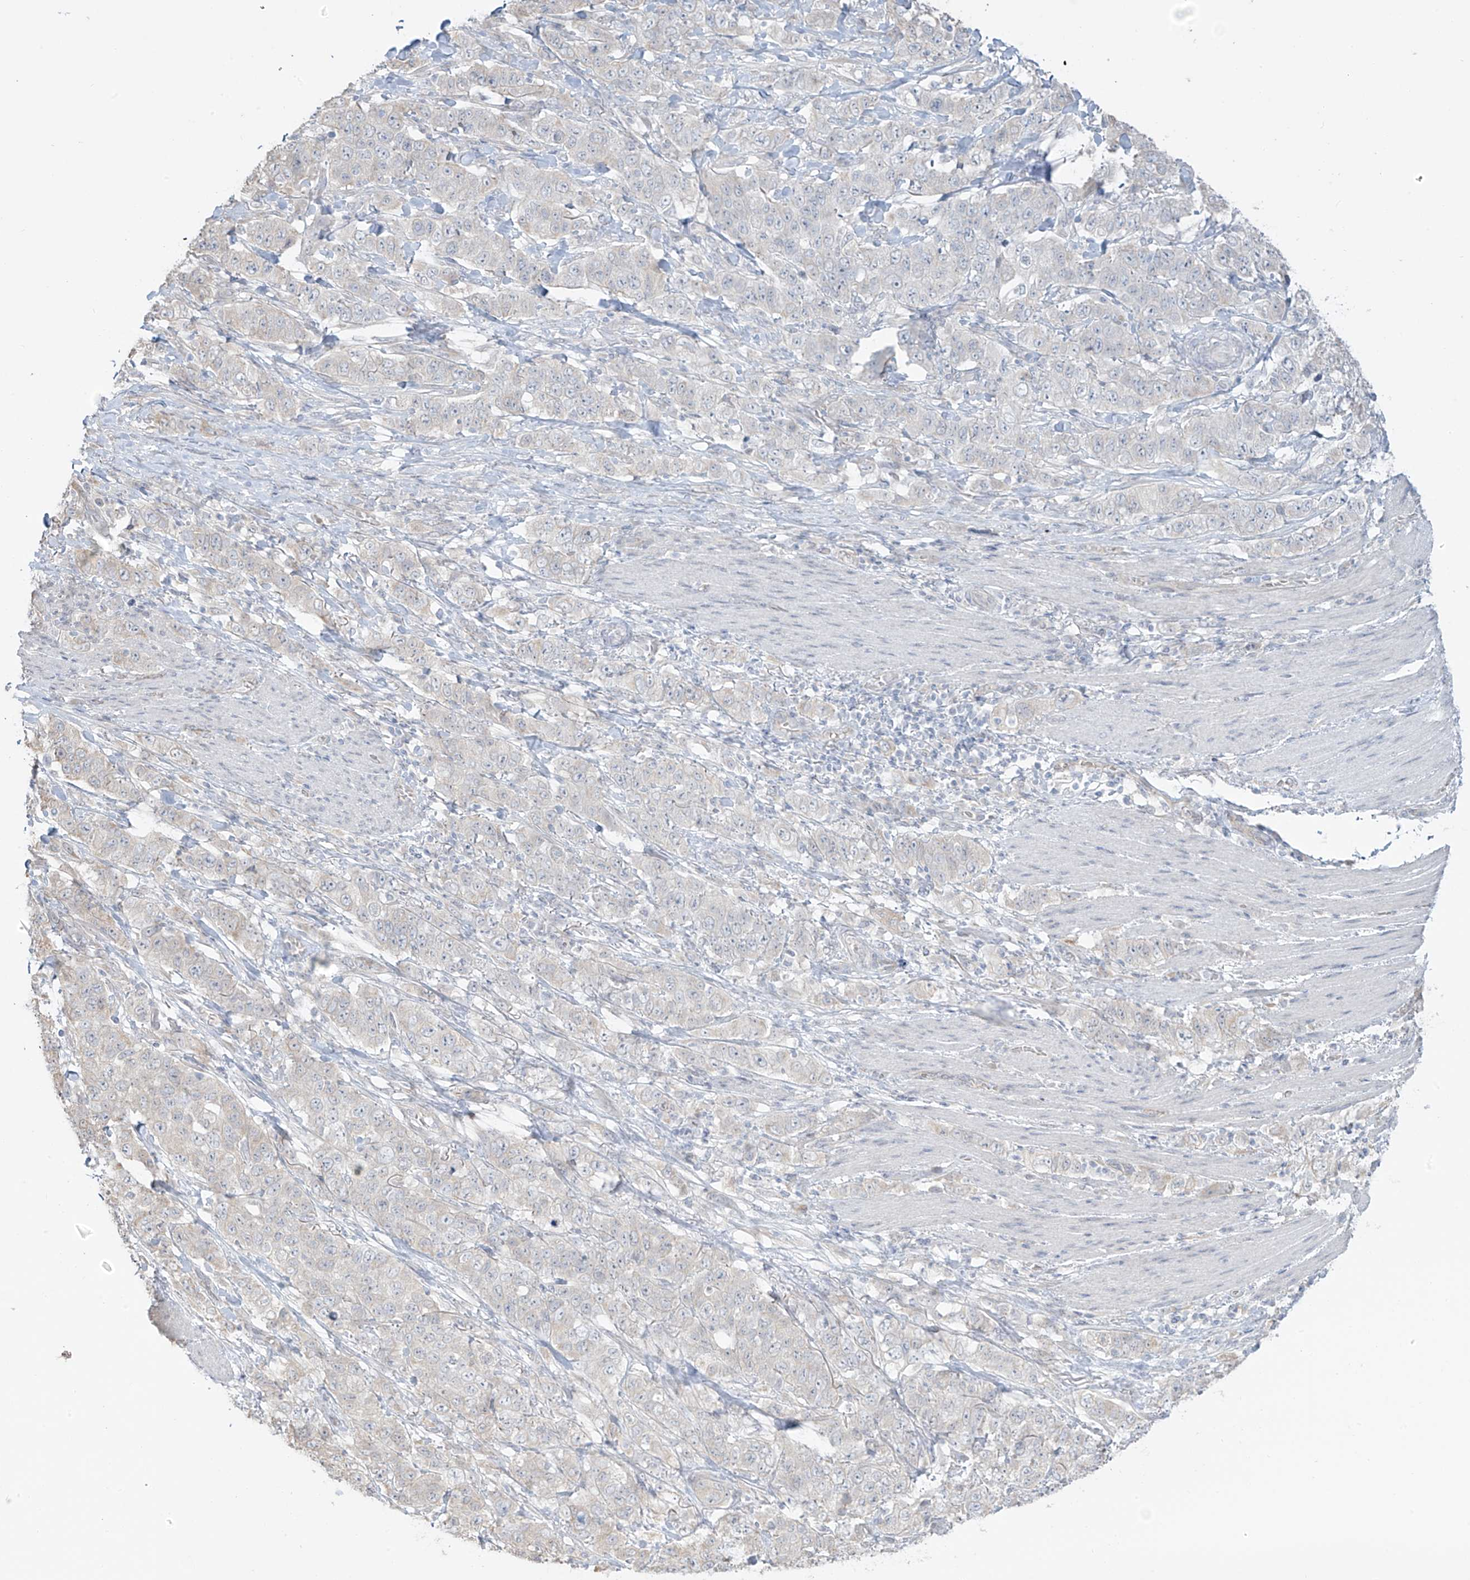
{"staining": {"intensity": "negative", "quantity": "none", "location": "none"}, "tissue": "stomach cancer", "cell_type": "Tumor cells", "image_type": "cancer", "snomed": [{"axis": "morphology", "description": "Adenocarcinoma, NOS"}, {"axis": "topography", "description": "Stomach"}], "caption": "Human adenocarcinoma (stomach) stained for a protein using immunohistochemistry displays no expression in tumor cells.", "gene": "DCDC2", "patient": {"sex": "male", "age": 48}}